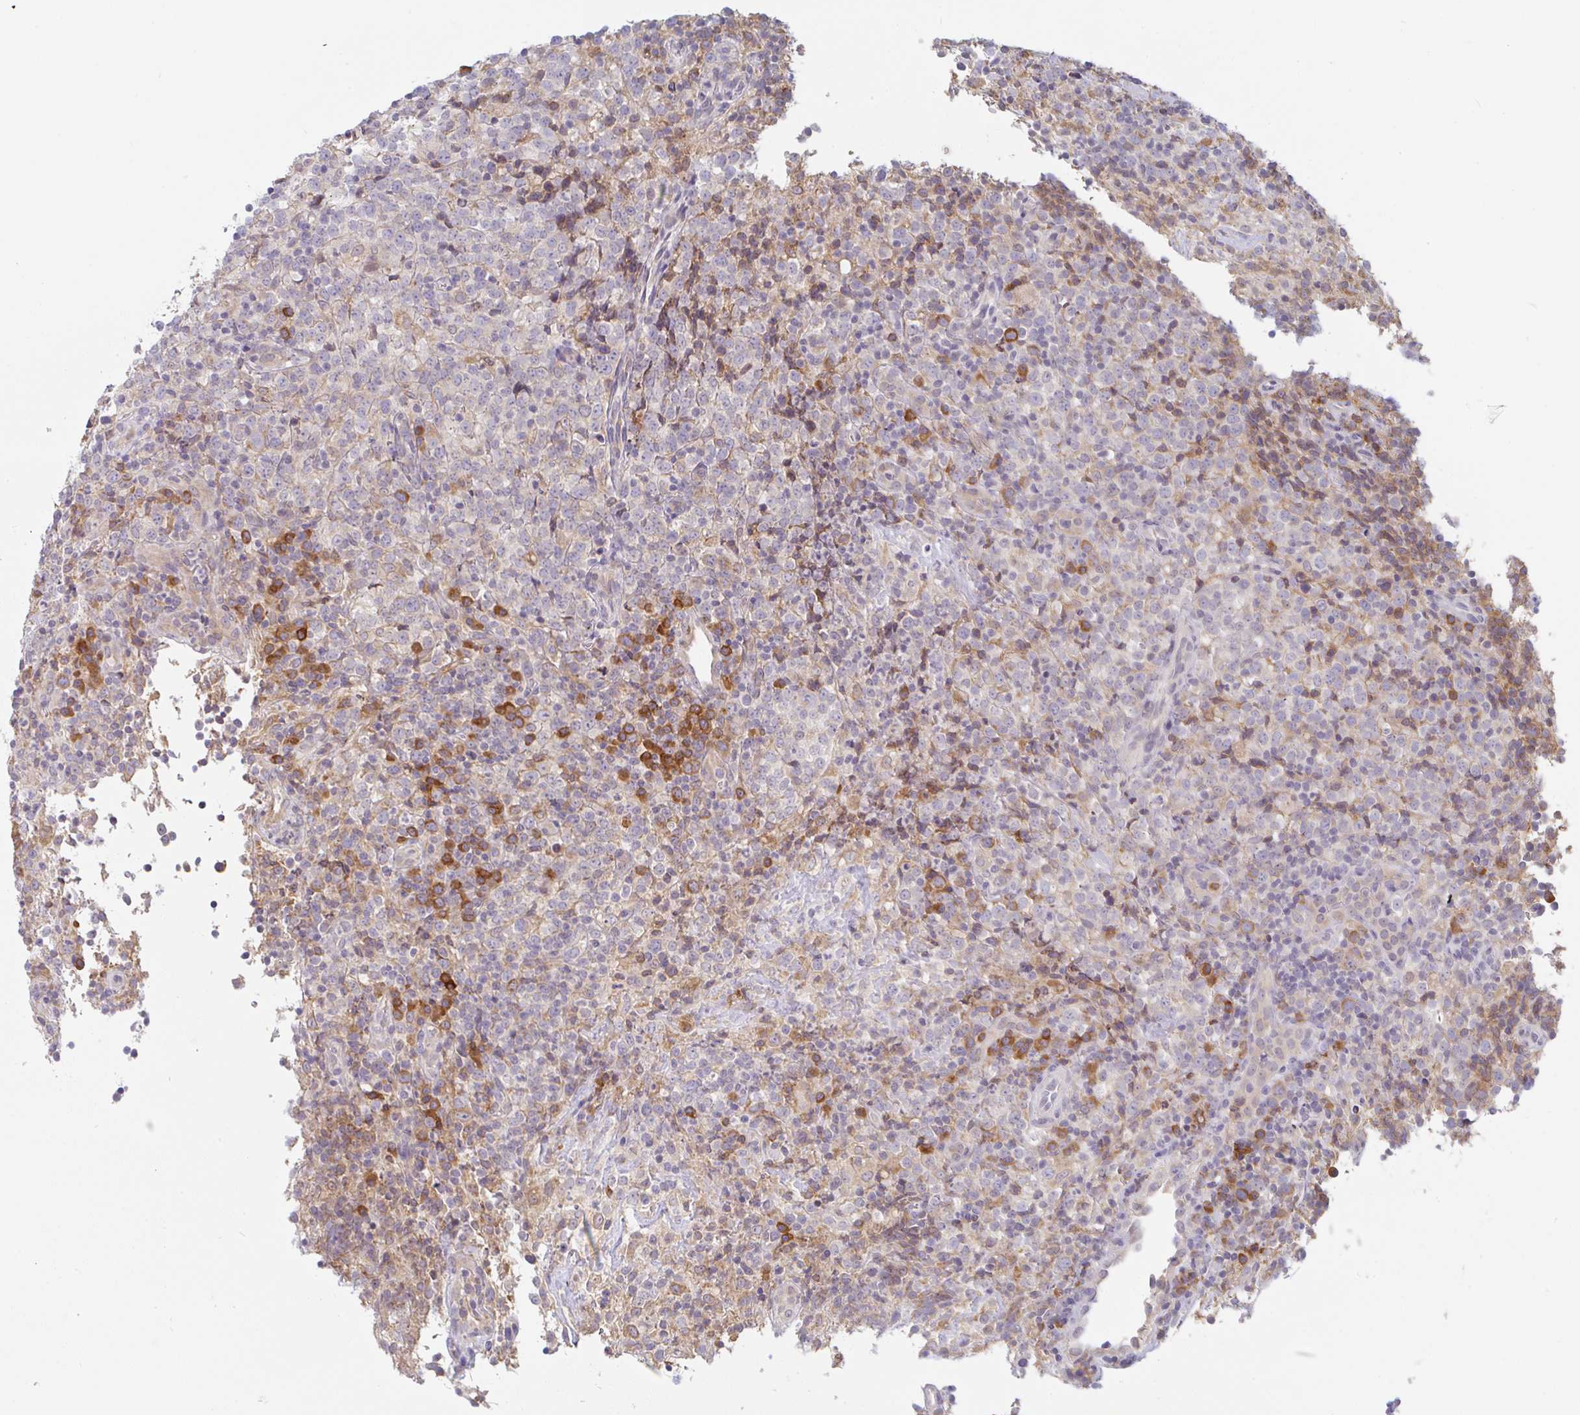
{"staining": {"intensity": "negative", "quantity": "none", "location": "none"}, "tissue": "lymphoma", "cell_type": "Tumor cells", "image_type": "cancer", "snomed": [{"axis": "morphology", "description": "Malignant lymphoma, non-Hodgkin's type, High grade"}, {"axis": "topography", "description": "Lymph node"}], "caption": "DAB (3,3'-diaminobenzidine) immunohistochemical staining of human high-grade malignant lymphoma, non-Hodgkin's type shows no significant expression in tumor cells.", "gene": "DERL2", "patient": {"sex": "male", "age": 54}}